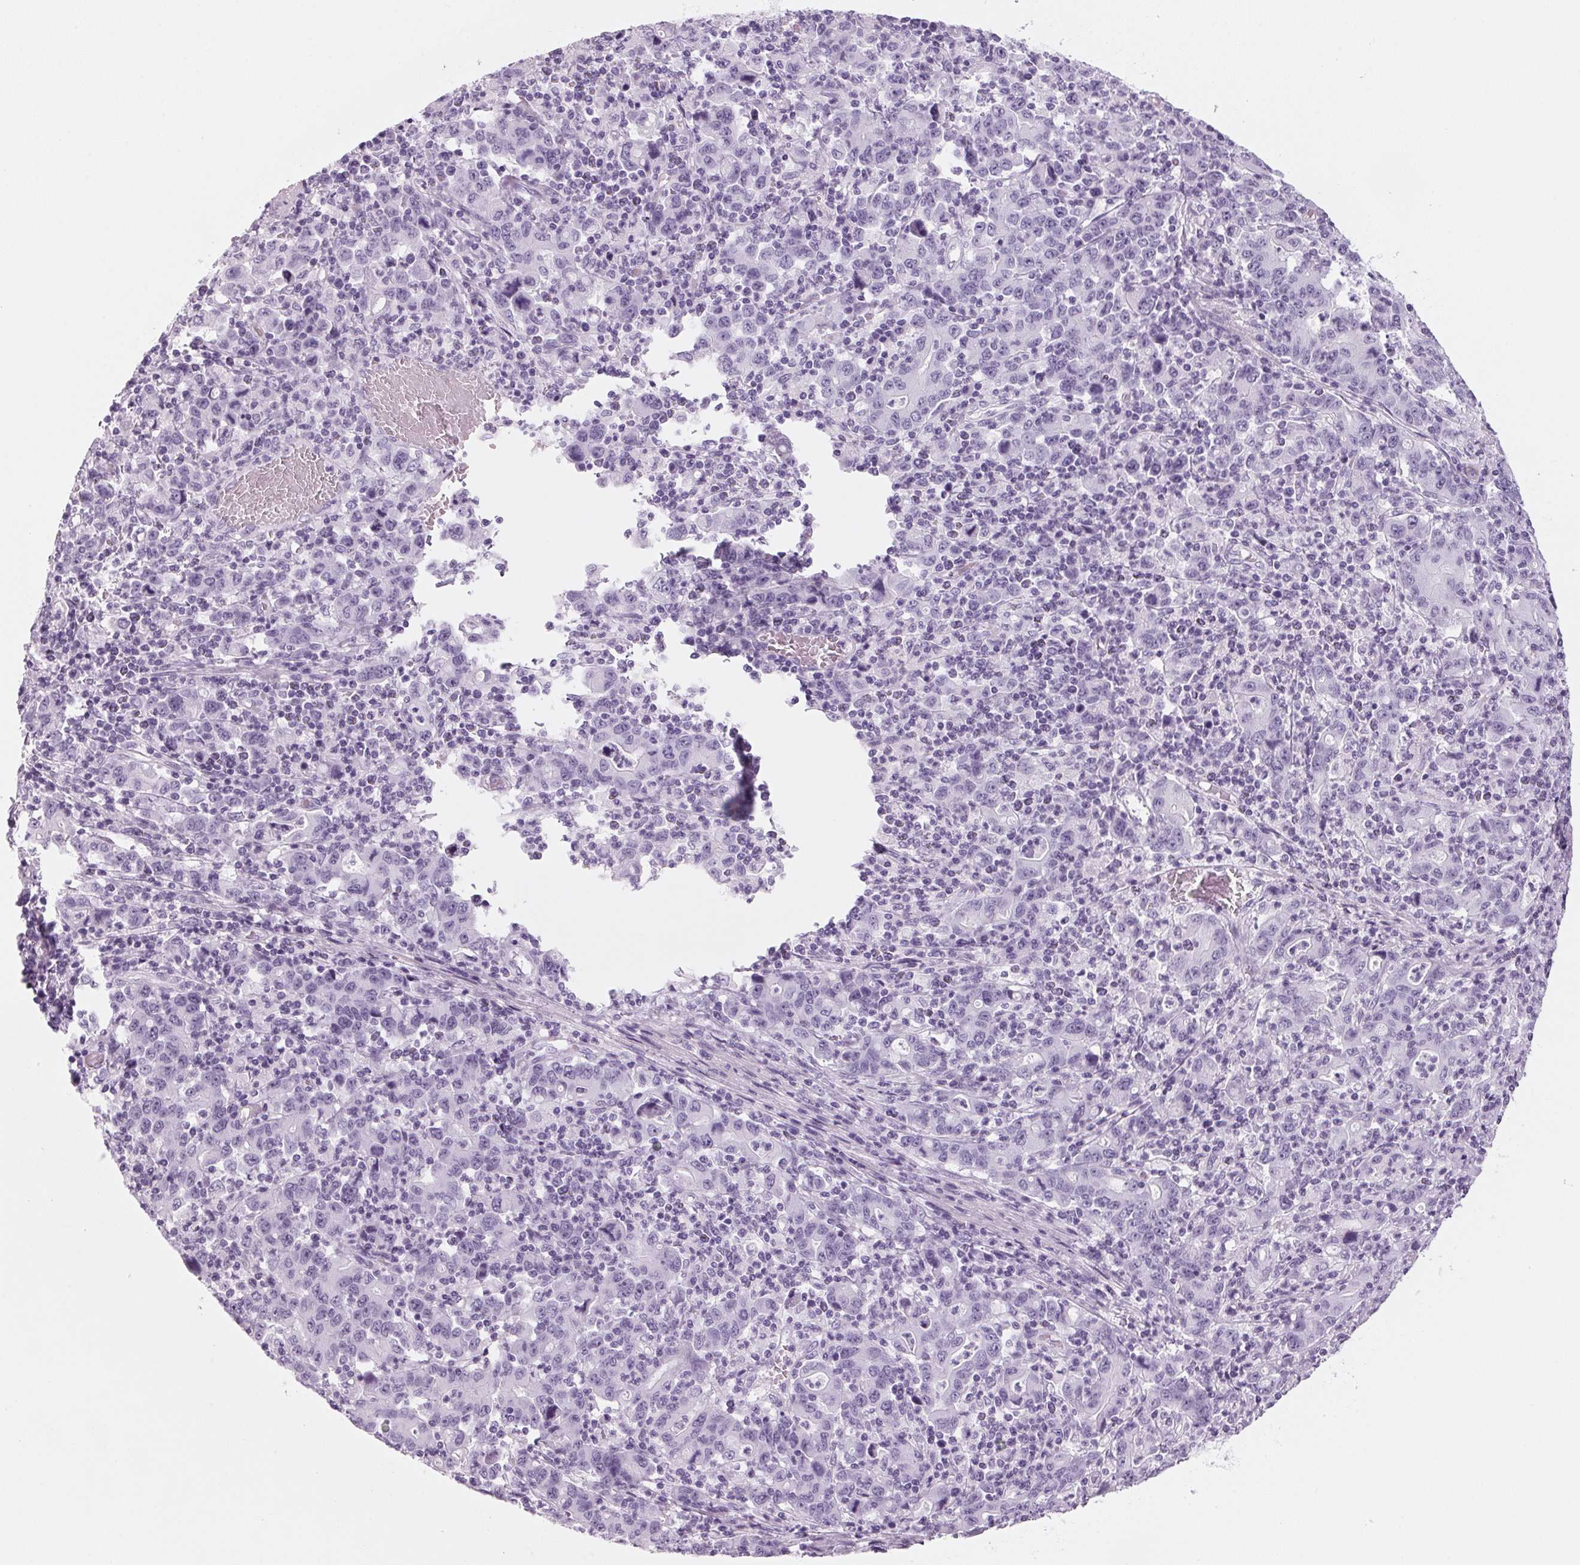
{"staining": {"intensity": "negative", "quantity": "none", "location": "none"}, "tissue": "stomach cancer", "cell_type": "Tumor cells", "image_type": "cancer", "snomed": [{"axis": "morphology", "description": "Adenocarcinoma, NOS"}, {"axis": "topography", "description": "Stomach, upper"}], "caption": "Immunohistochemistry image of neoplastic tissue: stomach cancer (adenocarcinoma) stained with DAB exhibits no significant protein expression in tumor cells.", "gene": "DNTTIP2", "patient": {"sex": "male", "age": 69}}